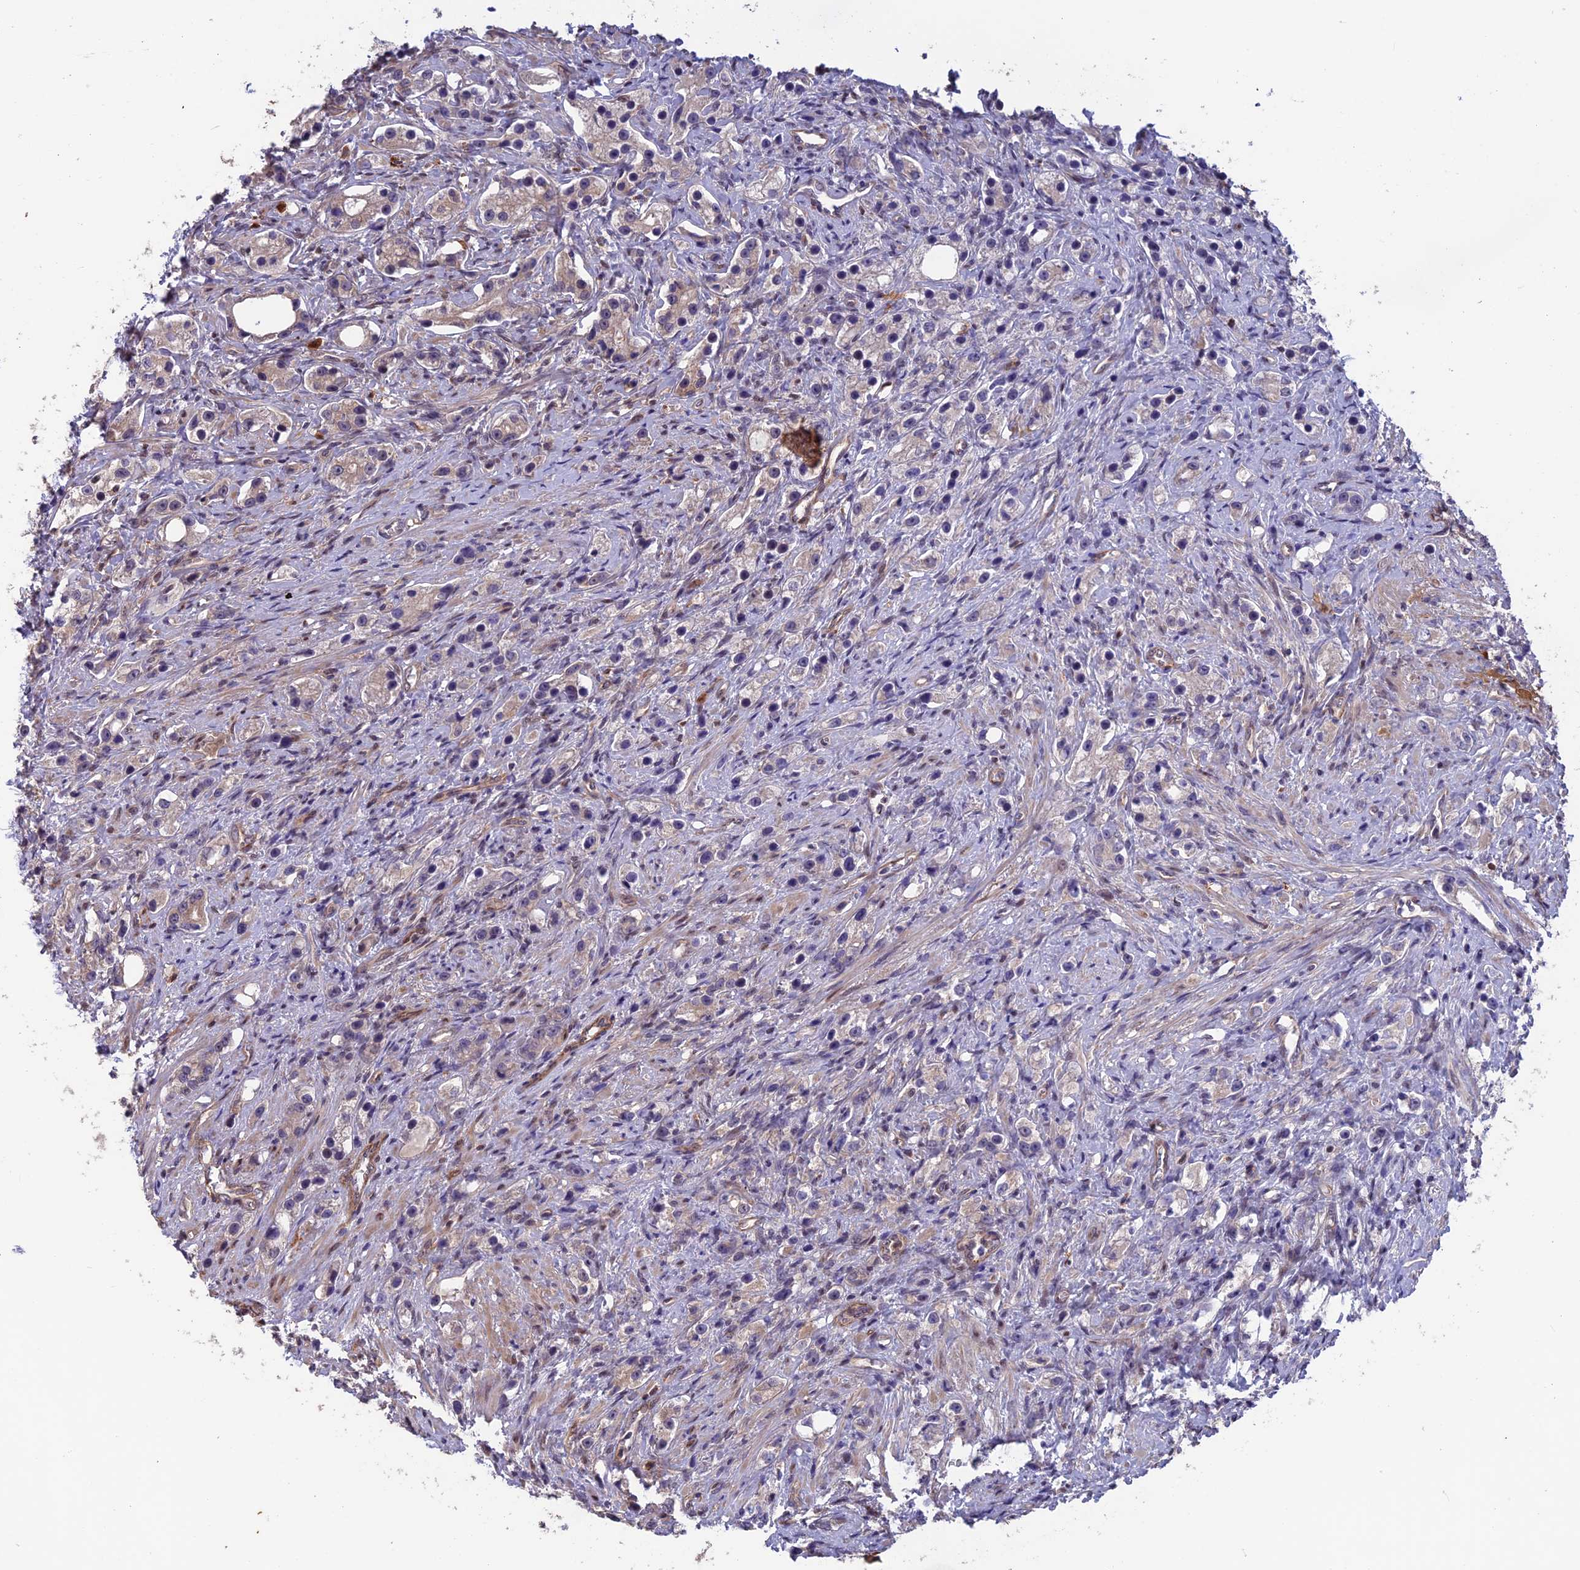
{"staining": {"intensity": "weak", "quantity": "25%-75%", "location": "cytoplasmic/membranous"}, "tissue": "prostate cancer", "cell_type": "Tumor cells", "image_type": "cancer", "snomed": [{"axis": "morphology", "description": "Adenocarcinoma, High grade"}, {"axis": "topography", "description": "Prostate"}], "caption": "The image reveals a brown stain indicating the presence of a protein in the cytoplasmic/membranous of tumor cells in prostate adenocarcinoma (high-grade). (DAB = brown stain, brightfield microscopy at high magnification).", "gene": "MAST2", "patient": {"sex": "male", "age": 63}}